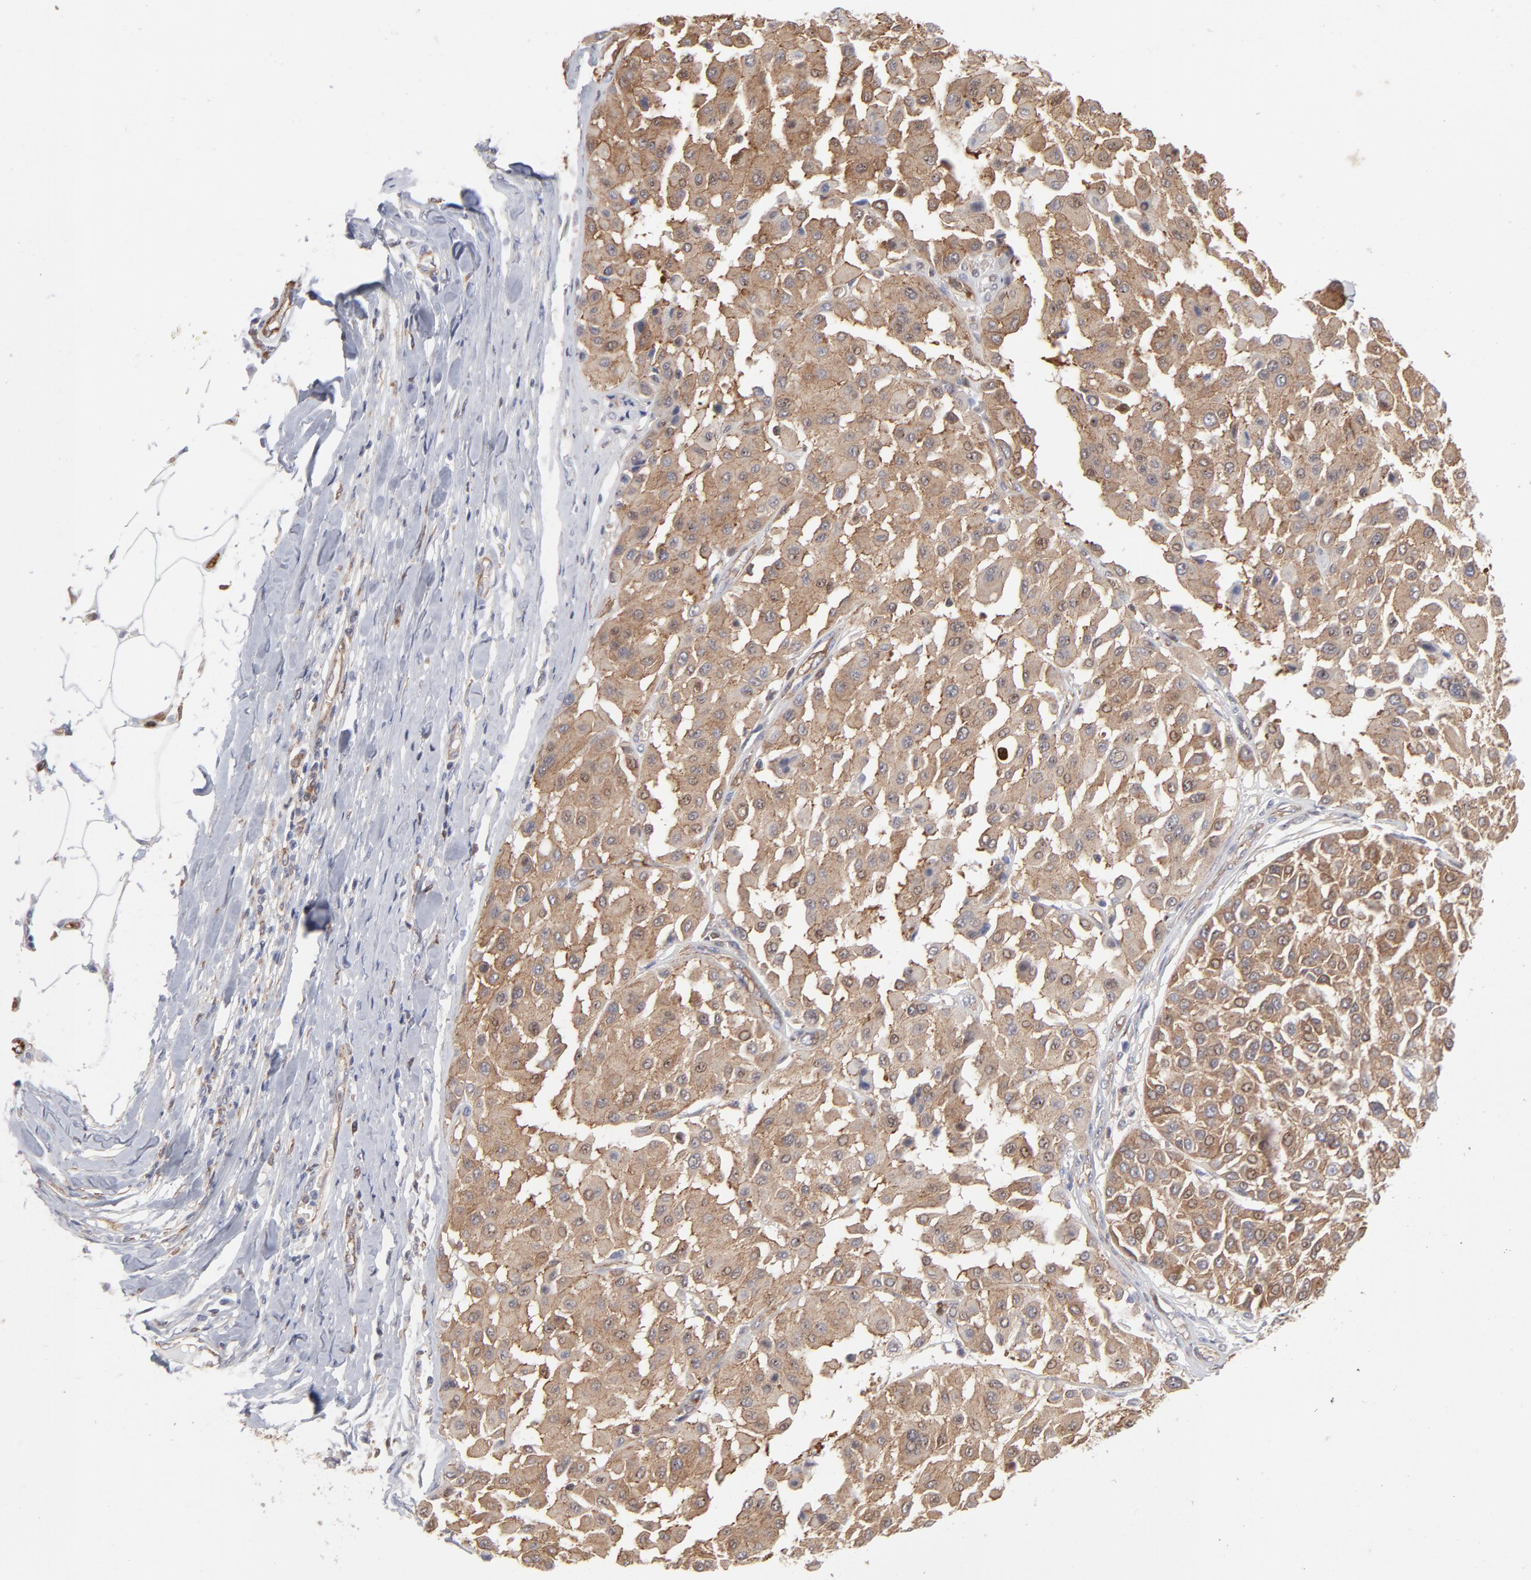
{"staining": {"intensity": "moderate", "quantity": ">75%", "location": "cytoplasmic/membranous"}, "tissue": "melanoma", "cell_type": "Tumor cells", "image_type": "cancer", "snomed": [{"axis": "morphology", "description": "Malignant melanoma, Metastatic site"}, {"axis": "topography", "description": "Soft tissue"}], "caption": "A histopathology image showing moderate cytoplasmic/membranous positivity in approximately >75% of tumor cells in malignant melanoma (metastatic site), as visualized by brown immunohistochemical staining.", "gene": "PXN", "patient": {"sex": "male", "age": 41}}